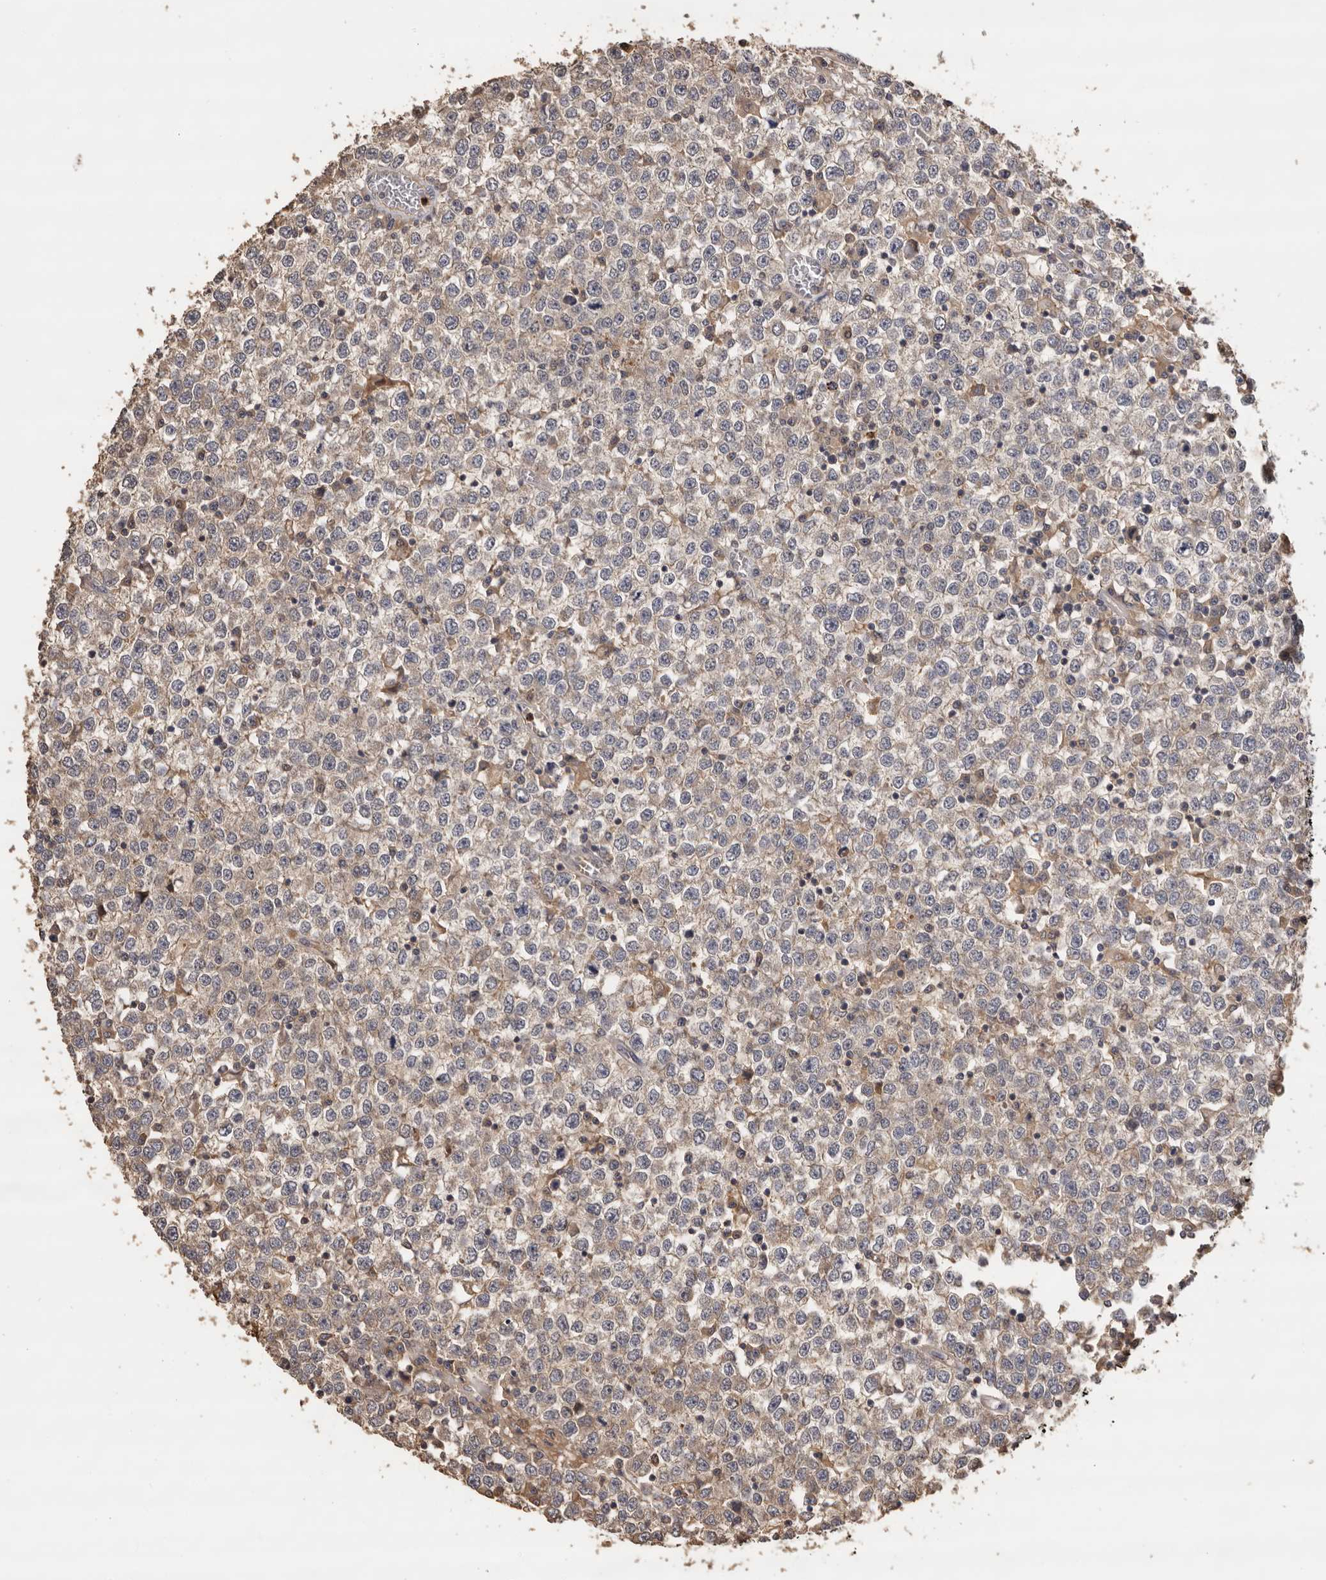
{"staining": {"intensity": "weak", "quantity": "25%-75%", "location": "cytoplasmic/membranous"}, "tissue": "testis cancer", "cell_type": "Tumor cells", "image_type": "cancer", "snomed": [{"axis": "morphology", "description": "Seminoma, NOS"}, {"axis": "topography", "description": "Testis"}], "caption": "A brown stain highlights weak cytoplasmic/membranous expression of a protein in testis cancer tumor cells.", "gene": "KIF2B", "patient": {"sex": "male", "age": 65}}